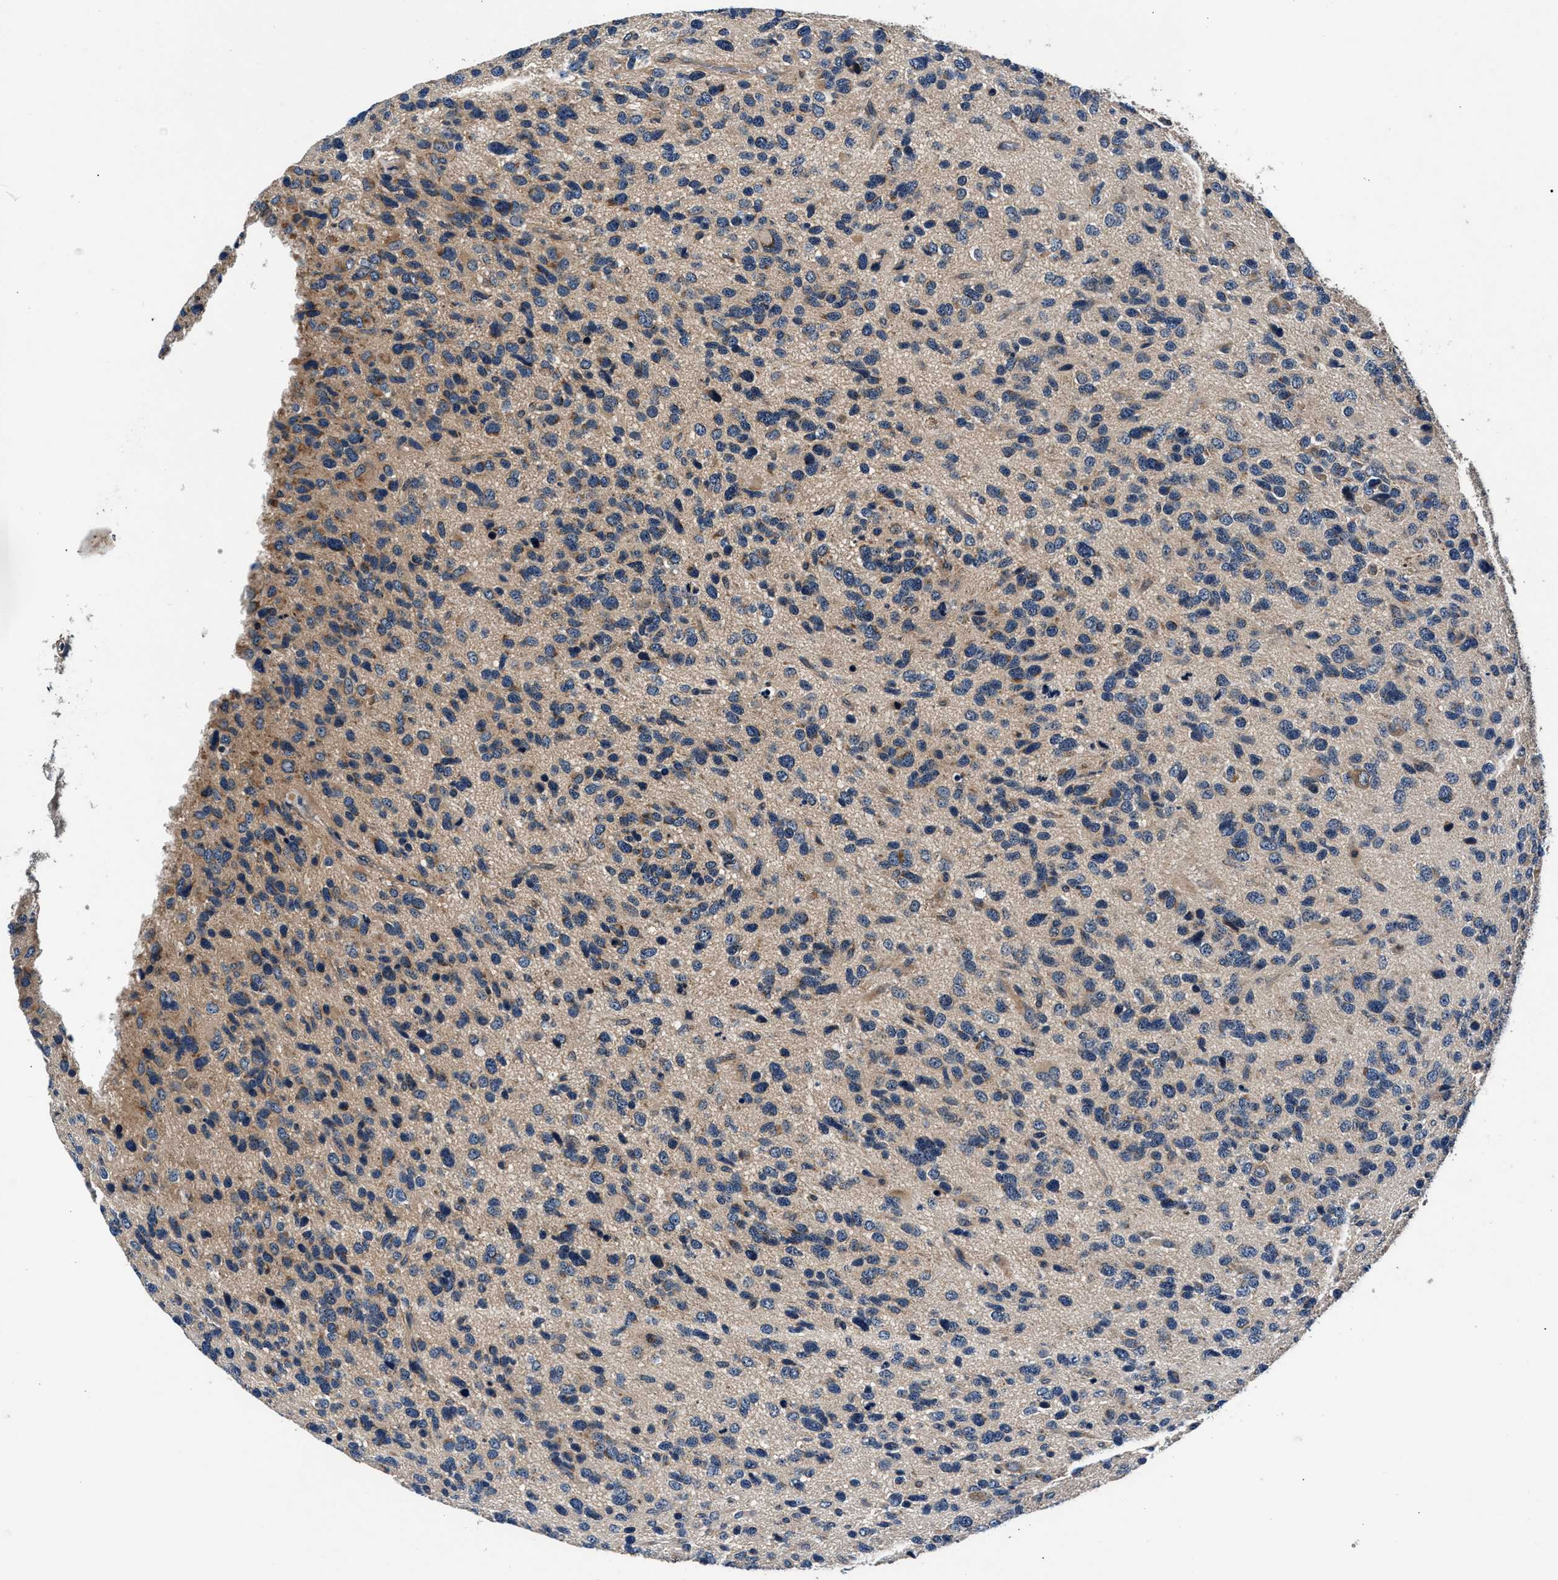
{"staining": {"intensity": "weak", "quantity": "<25%", "location": "cytoplasmic/membranous"}, "tissue": "glioma", "cell_type": "Tumor cells", "image_type": "cancer", "snomed": [{"axis": "morphology", "description": "Glioma, malignant, High grade"}, {"axis": "topography", "description": "Brain"}], "caption": "There is no significant expression in tumor cells of malignant high-grade glioma.", "gene": "IMMT", "patient": {"sex": "female", "age": 58}}